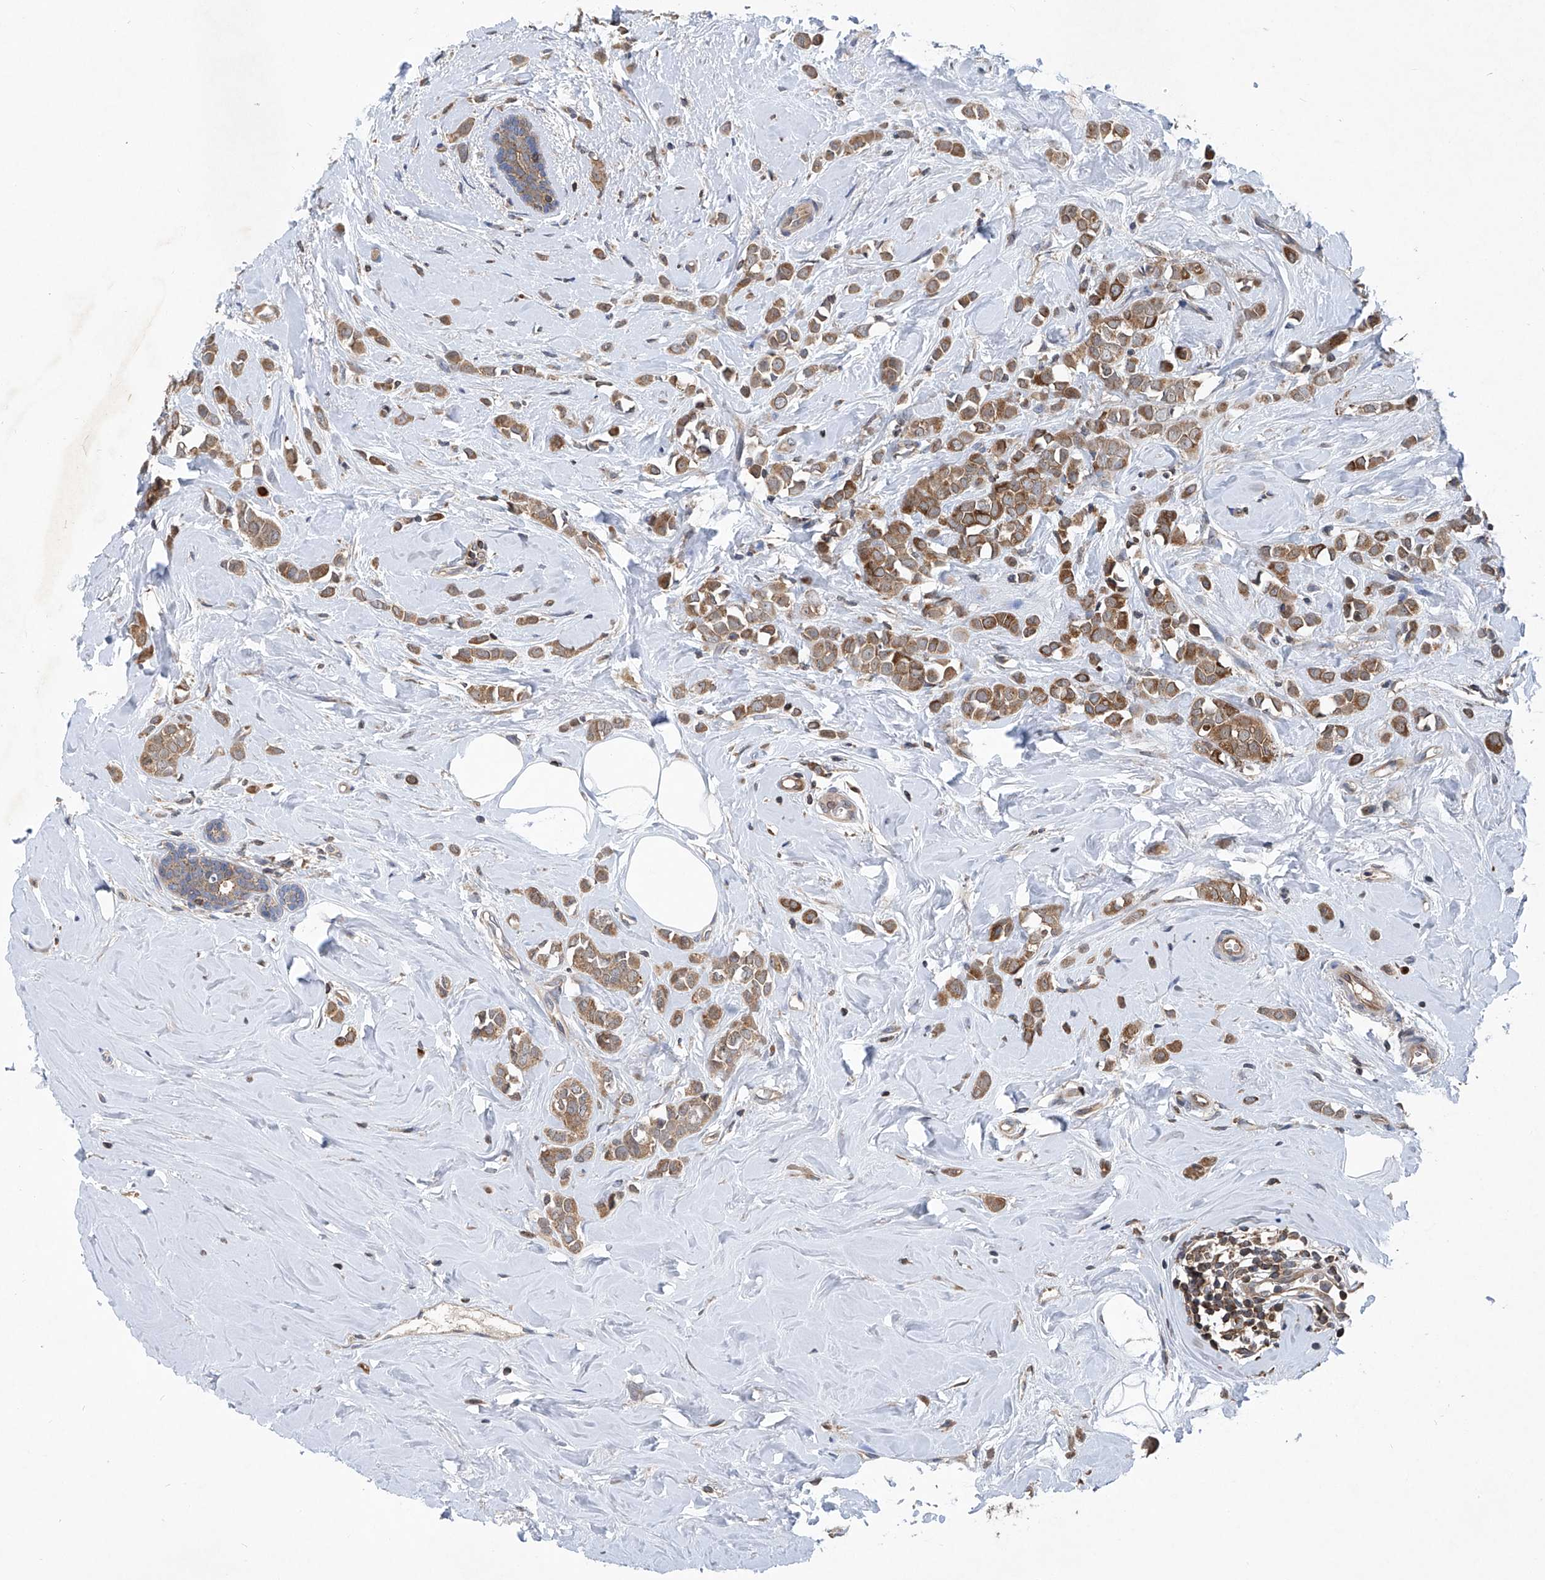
{"staining": {"intensity": "moderate", "quantity": ">75%", "location": "cytoplasmic/membranous"}, "tissue": "breast cancer", "cell_type": "Tumor cells", "image_type": "cancer", "snomed": [{"axis": "morphology", "description": "Lobular carcinoma"}, {"axis": "topography", "description": "Breast"}], "caption": "Protein expression analysis of human breast cancer reveals moderate cytoplasmic/membranous expression in approximately >75% of tumor cells.", "gene": "TRIM38", "patient": {"sex": "female", "age": 47}}